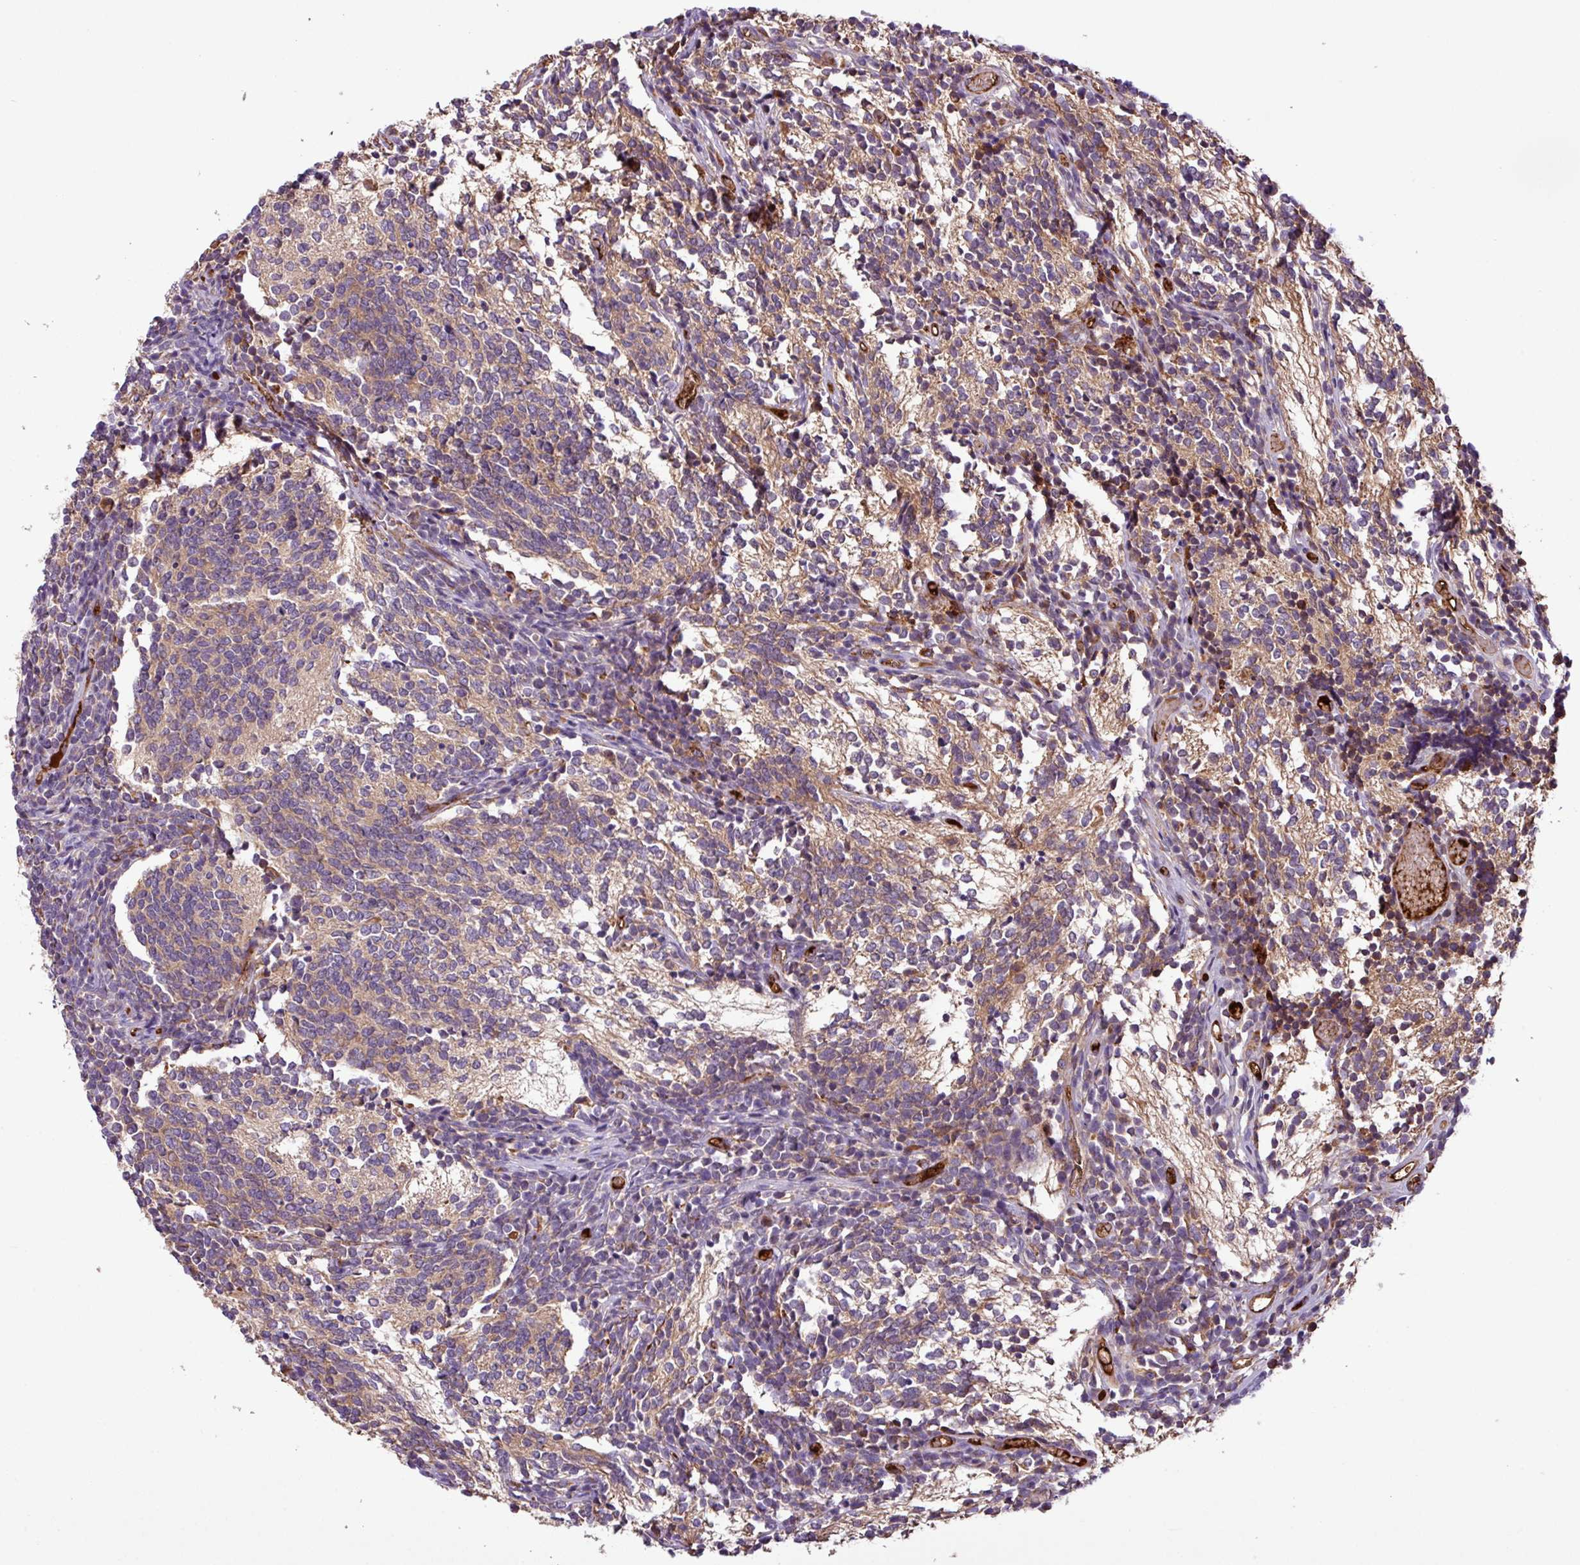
{"staining": {"intensity": "negative", "quantity": "none", "location": "none"}, "tissue": "glioma", "cell_type": "Tumor cells", "image_type": "cancer", "snomed": [{"axis": "morphology", "description": "Glioma, malignant, Low grade"}, {"axis": "topography", "description": "Brain"}], "caption": "DAB immunohistochemical staining of human low-grade glioma (malignant) shows no significant staining in tumor cells. (Immunohistochemistry (ihc), brightfield microscopy, high magnification).", "gene": "ZNF266", "patient": {"sex": "female", "age": 1}}